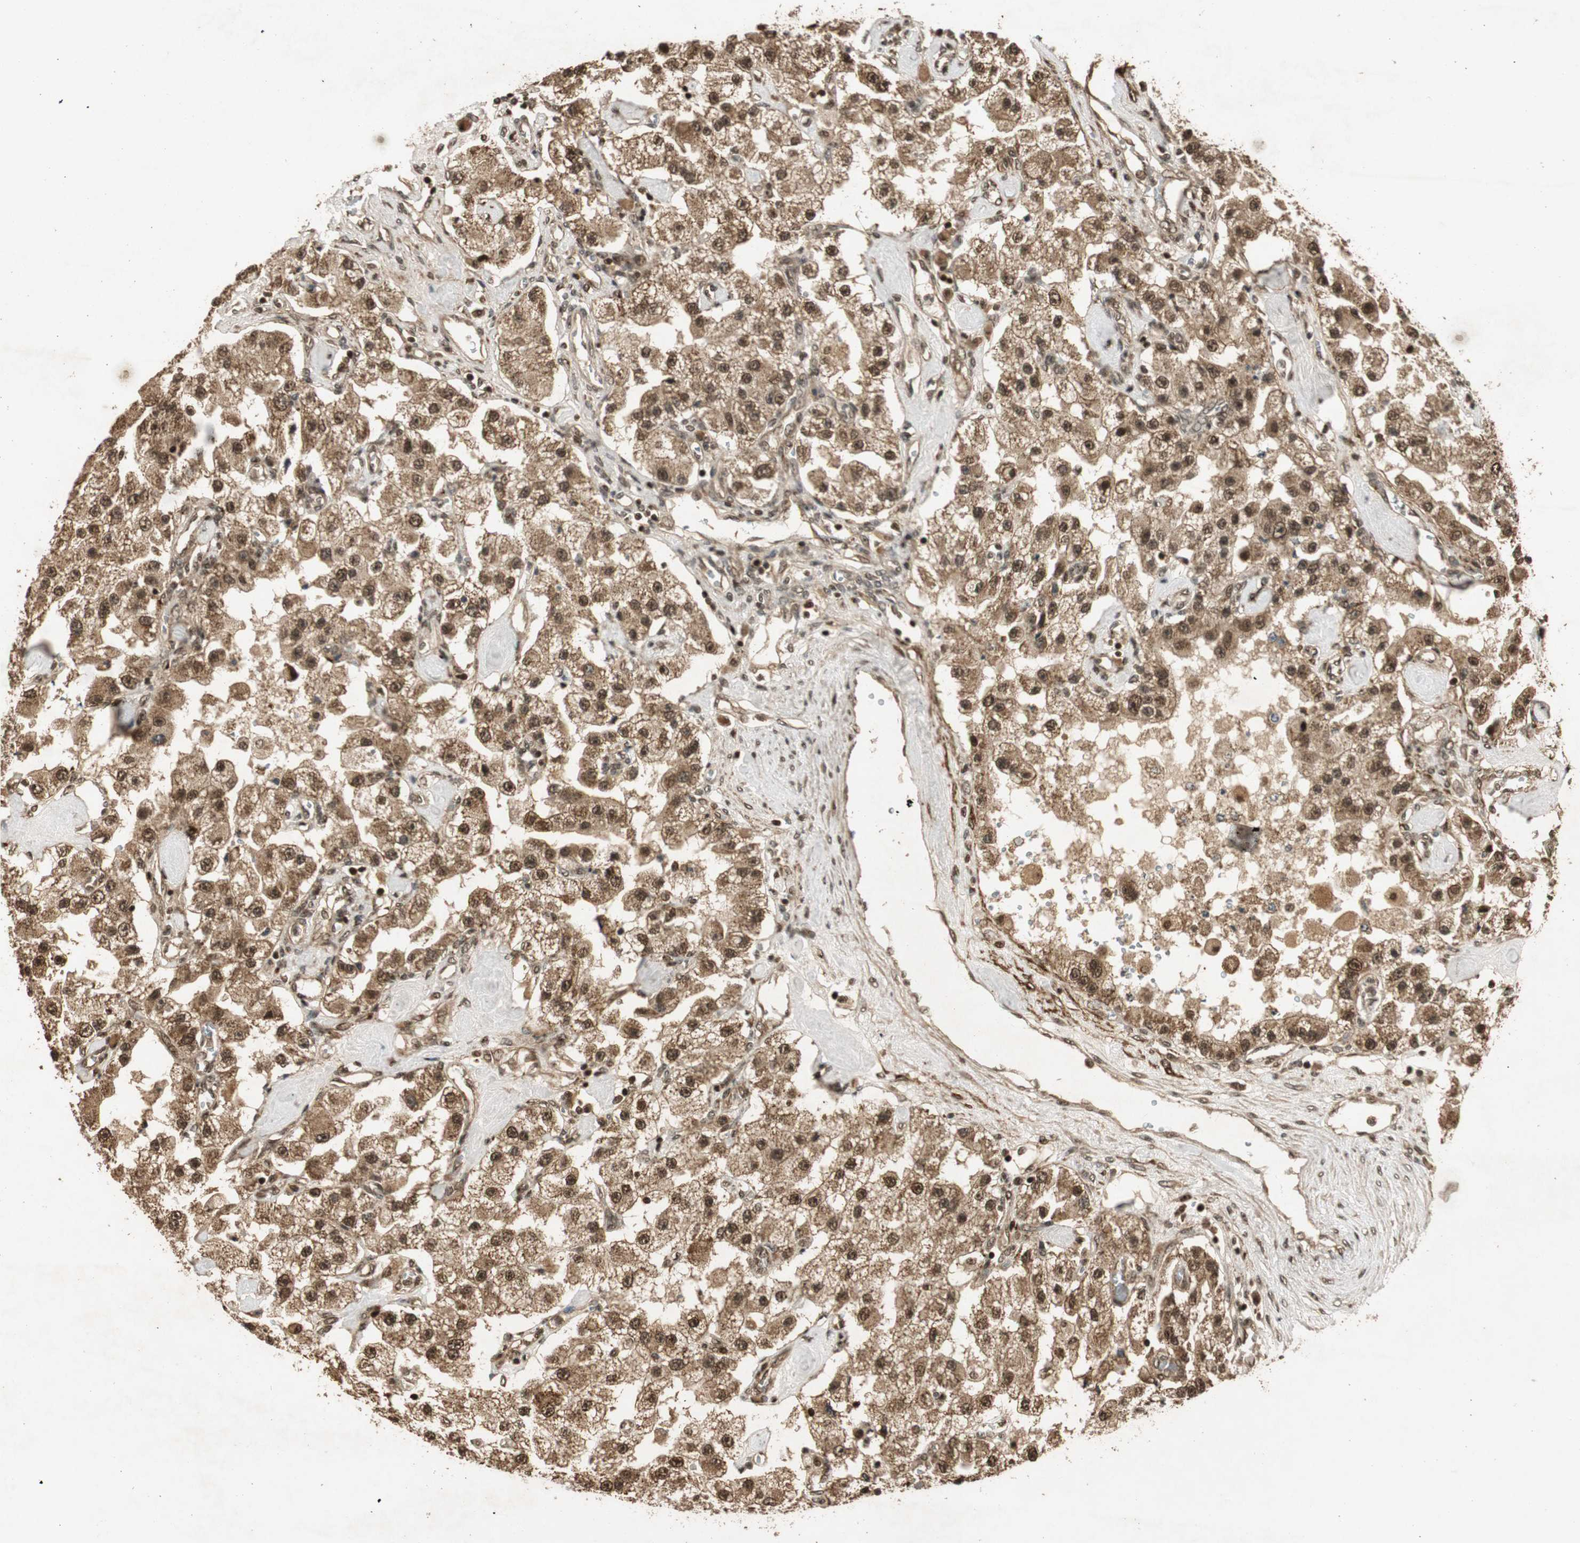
{"staining": {"intensity": "strong", "quantity": ">75%", "location": "cytoplasmic/membranous,nuclear"}, "tissue": "carcinoid", "cell_type": "Tumor cells", "image_type": "cancer", "snomed": [{"axis": "morphology", "description": "Carcinoid, malignant, NOS"}, {"axis": "topography", "description": "Pancreas"}], "caption": "Human malignant carcinoid stained for a protein (brown) exhibits strong cytoplasmic/membranous and nuclear positive expression in approximately >75% of tumor cells.", "gene": "RPA3", "patient": {"sex": "male", "age": 41}}